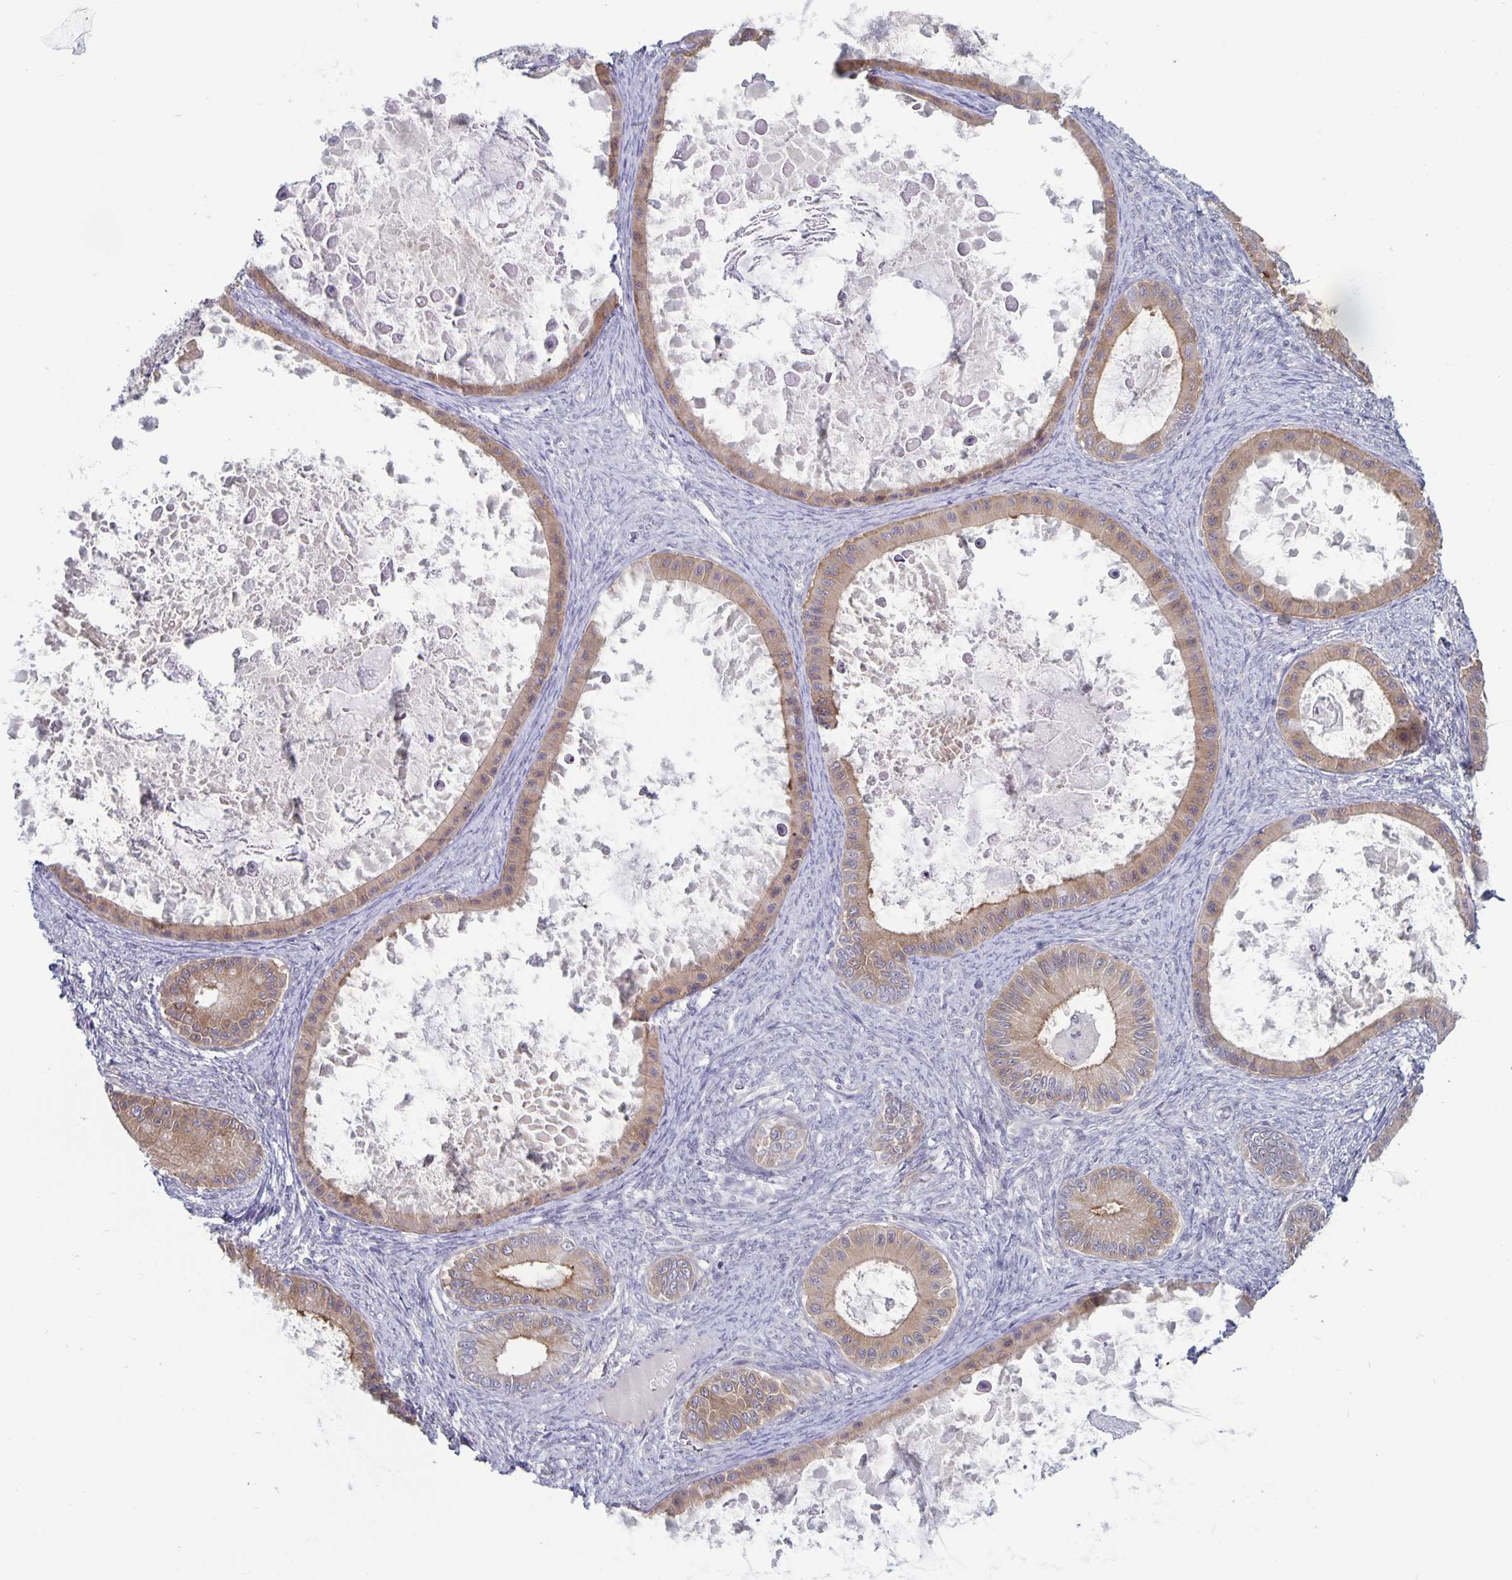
{"staining": {"intensity": "moderate", "quantity": ">75%", "location": "cytoplasmic/membranous"}, "tissue": "ovarian cancer", "cell_type": "Tumor cells", "image_type": "cancer", "snomed": [{"axis": "morphology", "description": "Cystadenocarcinoma, mucinous, NOS"}, {"axis": "topography", "description": "Ovary"}], "caption": "A brown stain highlights moderate cytoplasmic/membranous staining of a protein in ovarian cancer tumor cells.", "gene": "PLCB3", "patient": {"sex": "female", "age": 64}}